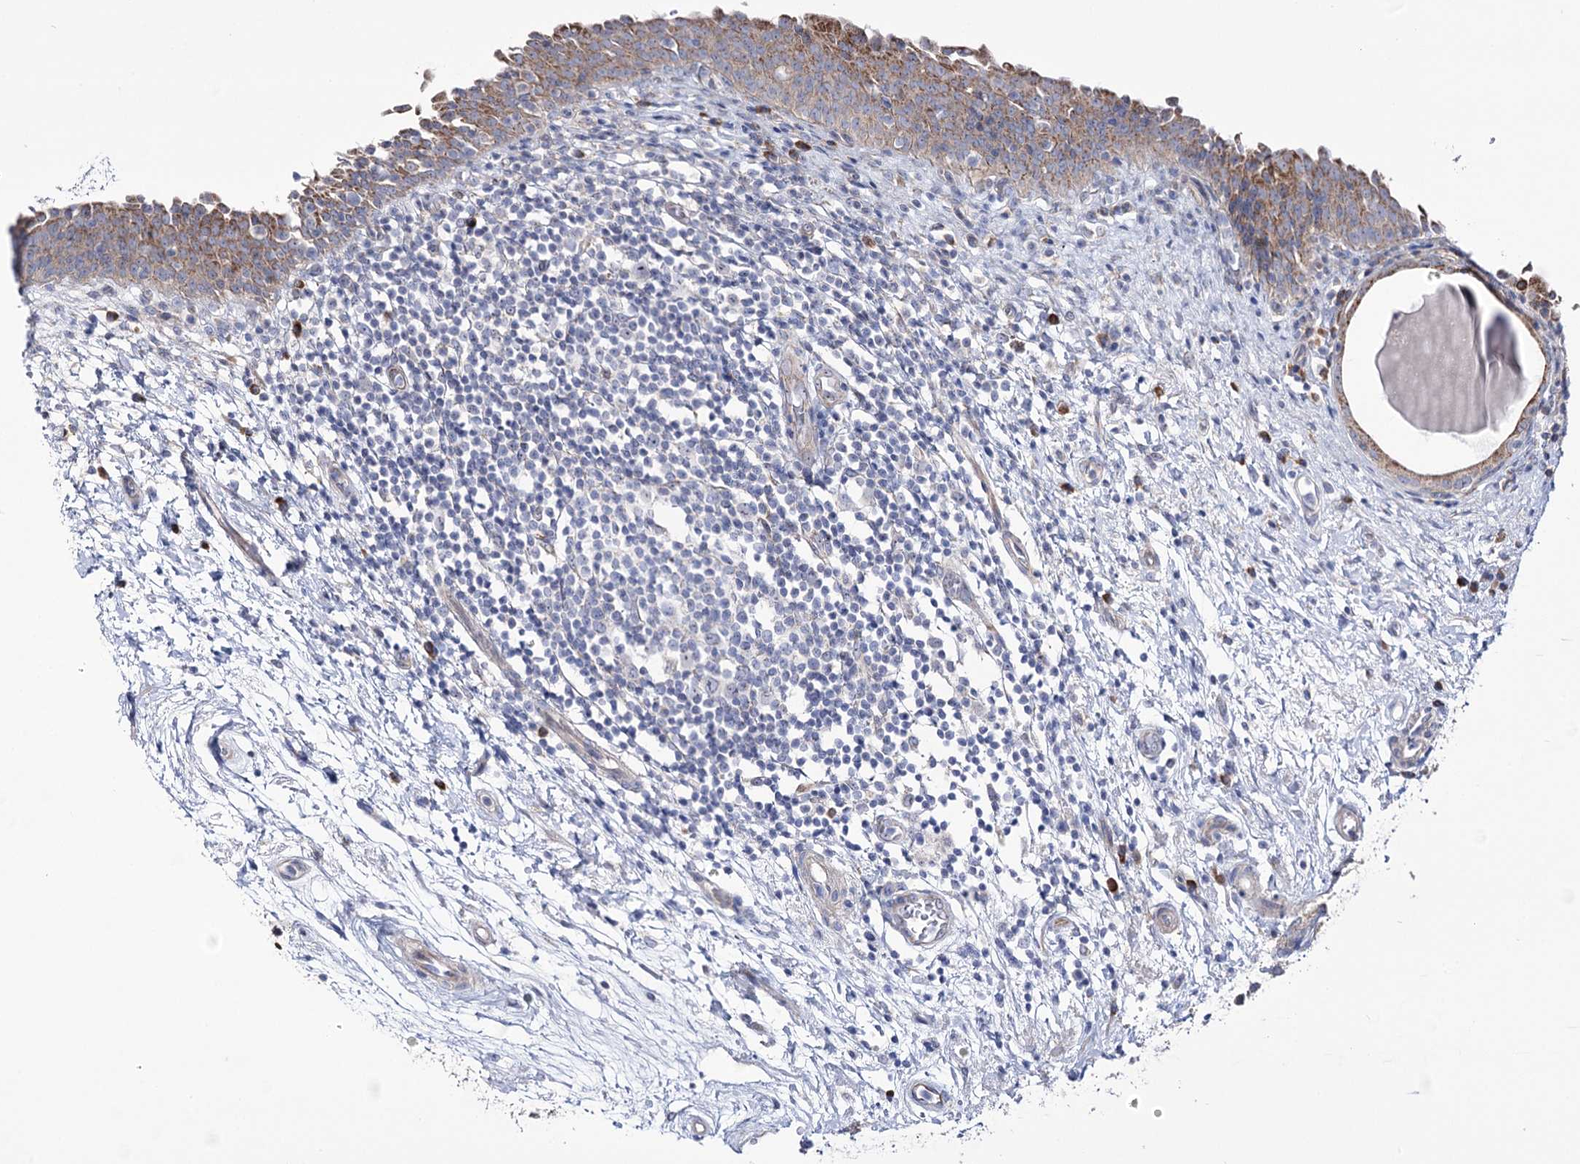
{"staining": {"intensity": "moderate", "quantity": ">75%", "location": "cytoplasmic/membranous"}, "tissue": "urinary bladder", "cell_type": "Urothelial cells", "image_type": "normal", "snomed": [{"axis": "morphology", "description": "Normal tissue, NOS"}, {"axis": "topography", "description": "Urinary bladder"}], "caption": "Immunohistochemistry (IHC) image of benign urinary bladder: urinary bladder stained using immunohistochemistry (IHC) exhibits medium levels of moderate protein expression localized specifically in the cytoplasmic/membranous of urothelial cells, appearing as a cytoplasmic/membranous brown color.", "gene": "METTL5", "patient": {"sex": "male", "age": 83}}